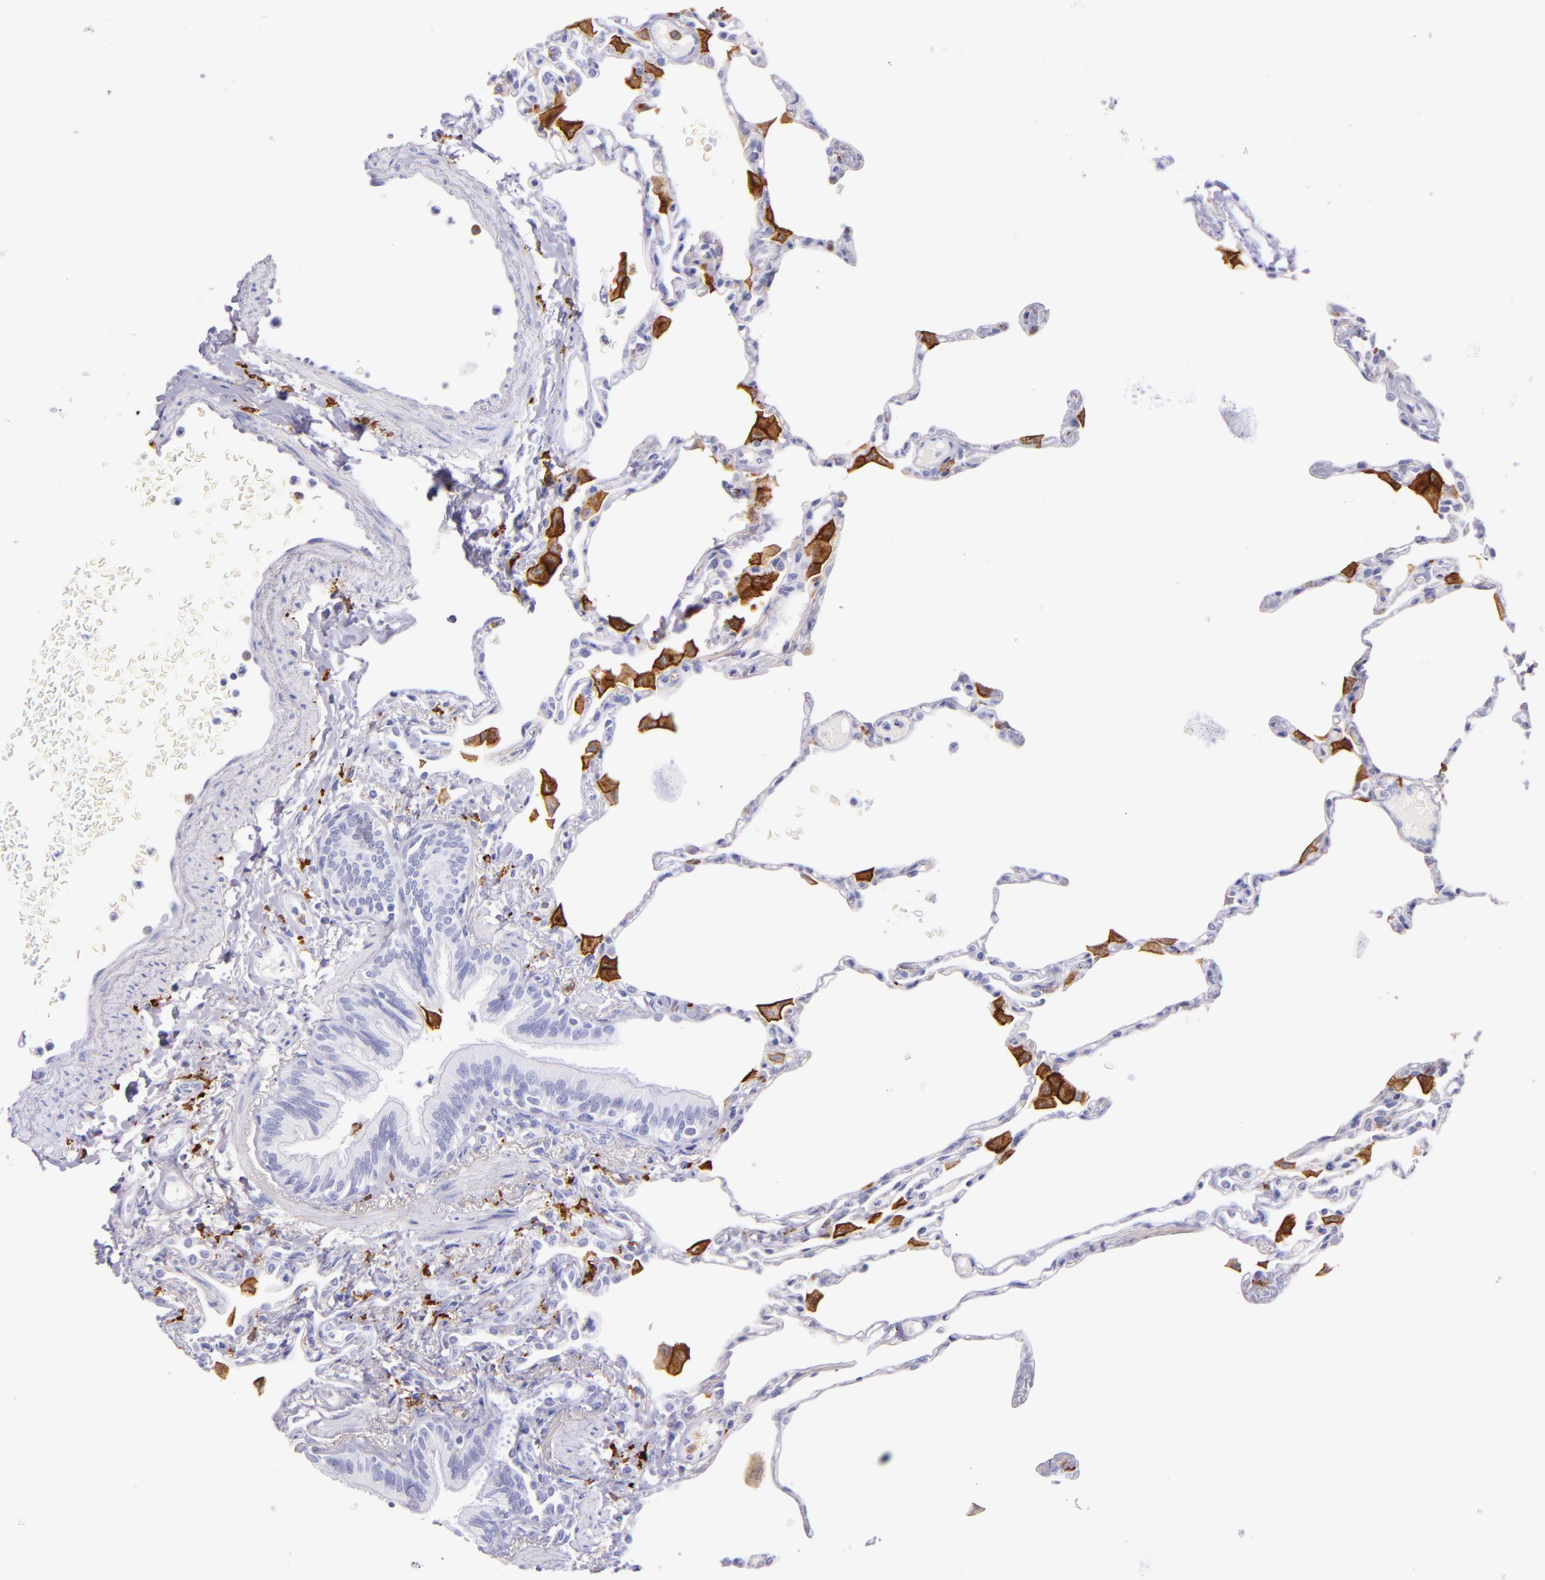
{"staining": {"intensity": "negative", "quantity": "none", "location": "none"}, "tissue": "lung", "cell_type": "Alveolar cells", "image_type": "normal", "snomed": [{"axis": "morphology", "description": "Normal tissue, NOS"}, {"axis": "topography", "description": "Lung"}], "caption": "Immunohistochemistry of unremarkable human lung displays no staining in alveolar cells.", "gene": "CD163", "patient": {"sex": "female", "age": 49}}